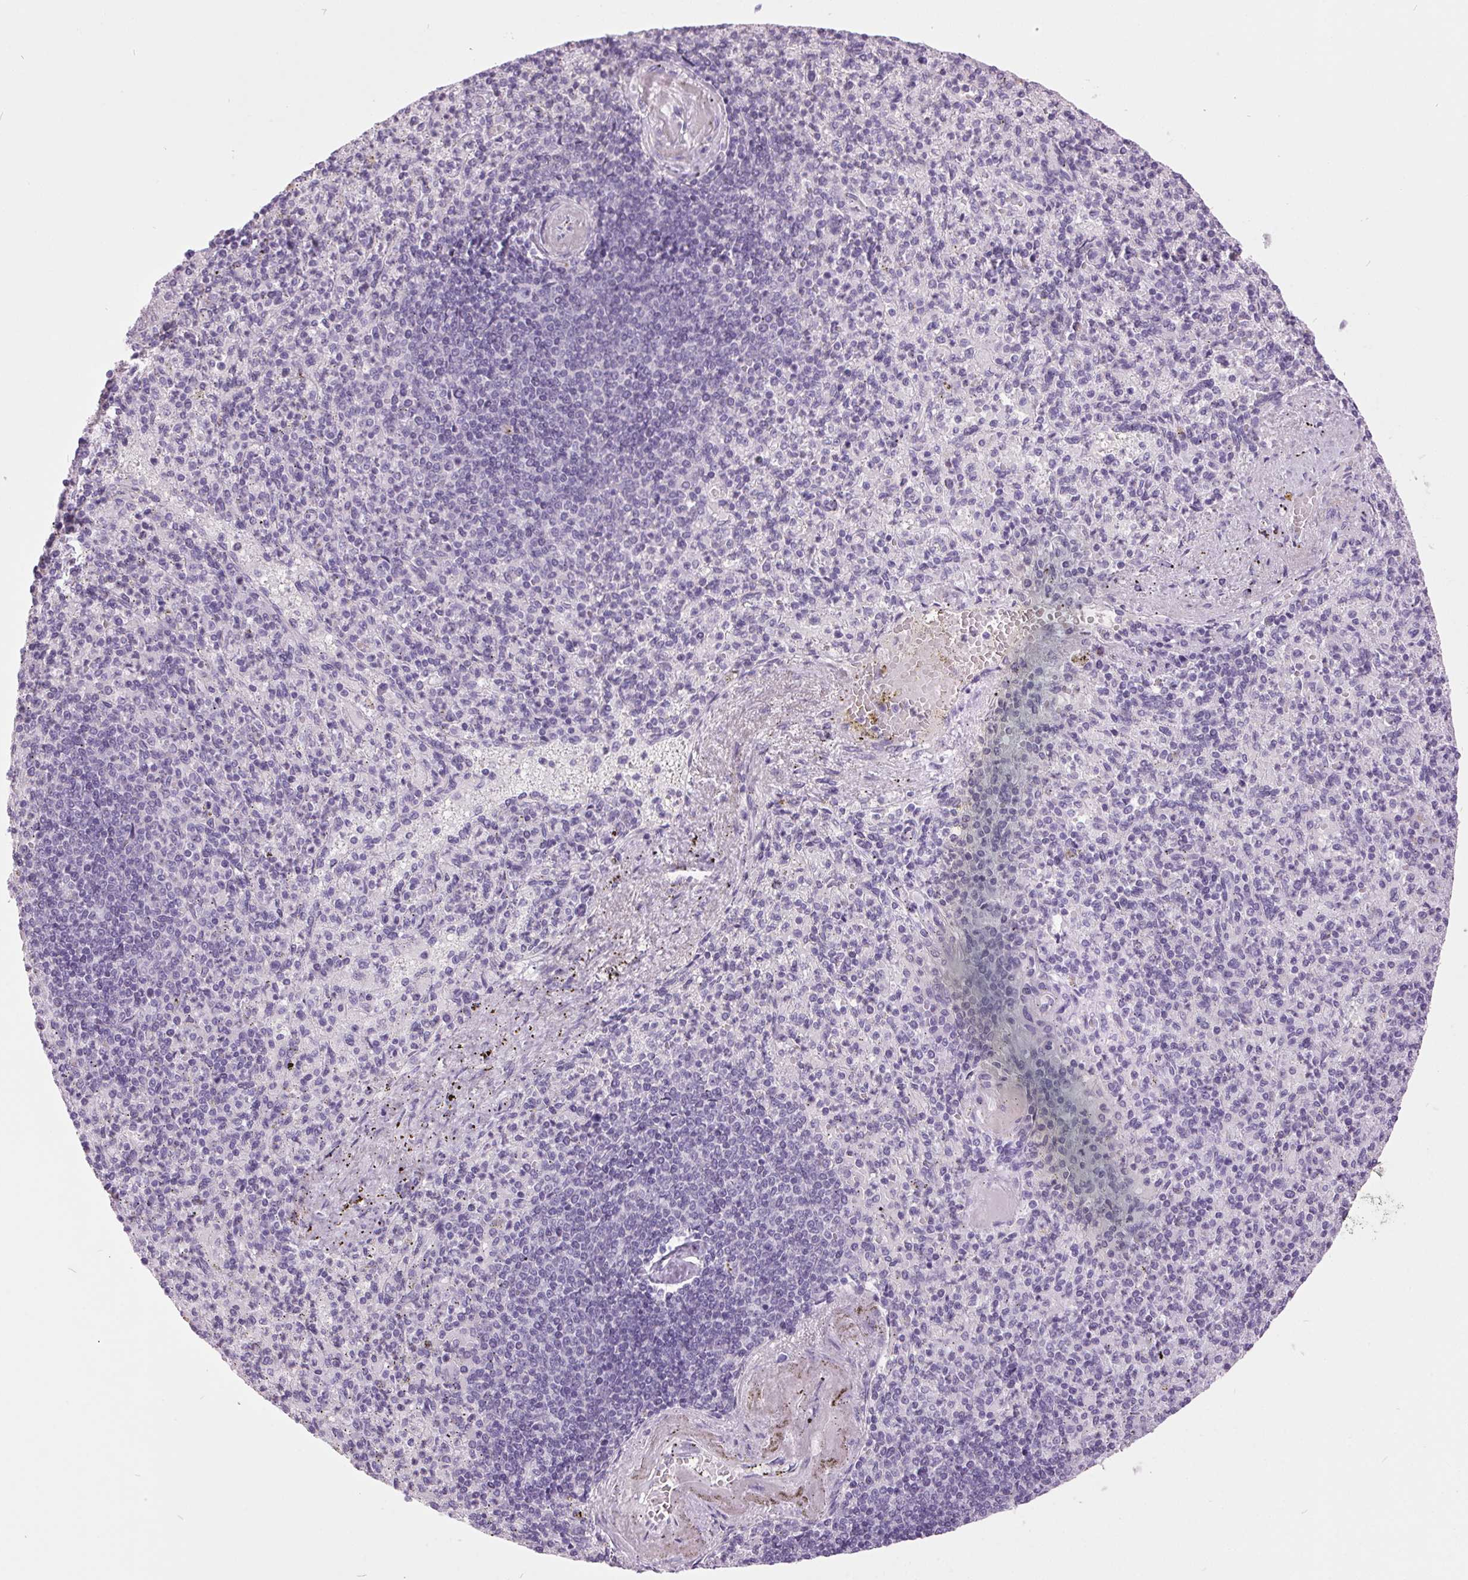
{"staining": {"intensity": "negative", "quantity": "none", "location": "none"}, "tissue": "spleen", "cell_type": "Cells in red pulp", "image_type": "normal", "snomed": [{"axis": "morphology", "description": "Normal tissue, NOS"}, {"axis": "topography", "description": "Spleen"}], "caption": "The photomicrograph shows no significant staining in cells in red pulp of spleen.", "gene": "ODAD2", "patient": {"sex": "female", "age": 74}}